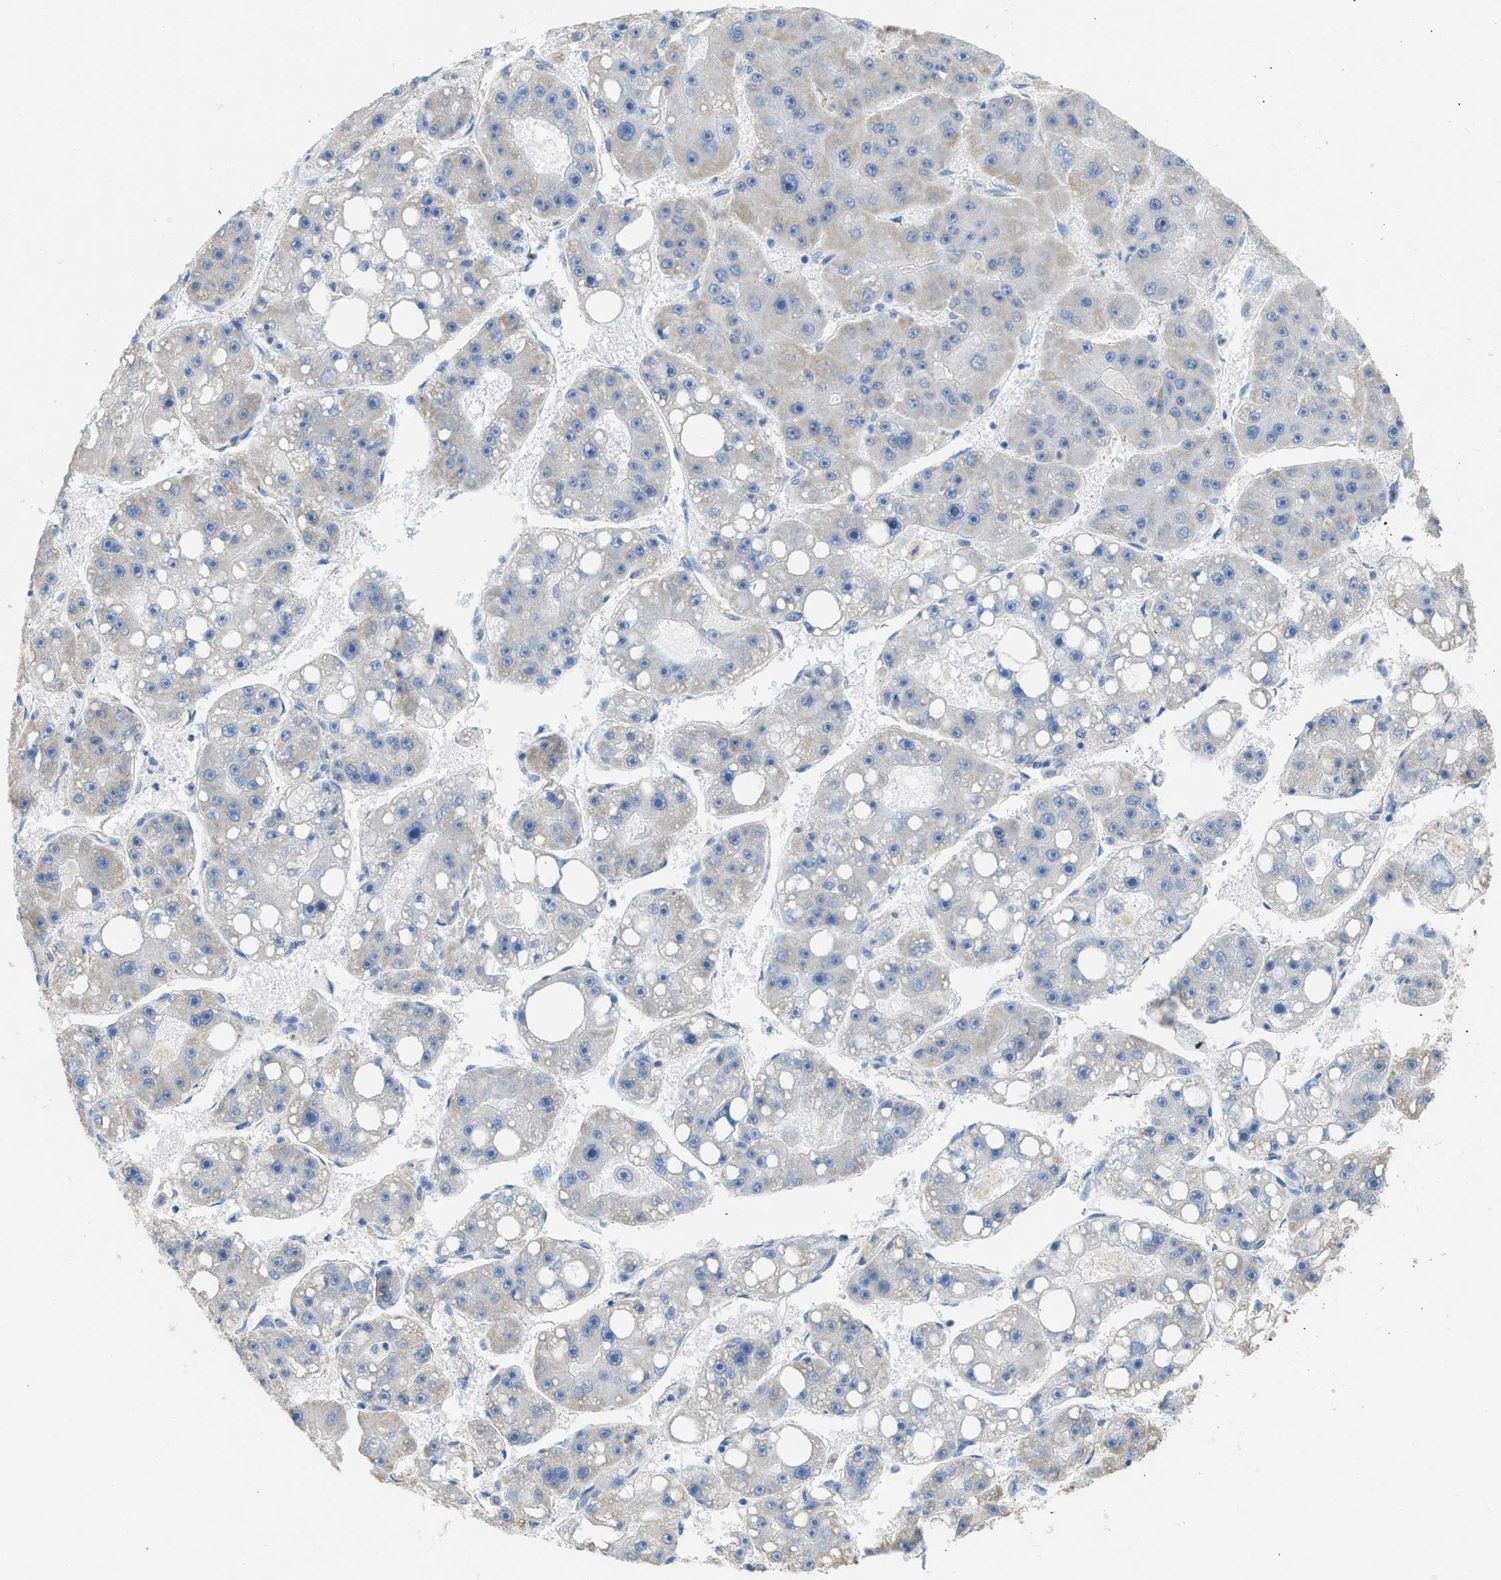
{"staining": {"intensity": "weak", "quantity": "<25%", "location": "cytoplasmic/membranous"}, "tissue": "liver cancer", "cell_type": "Tumor cells", "image_type": "cancer", "snomed": [{"axis": "morphology", "description": "Carcinoma, Hepatocellular, NOS"}, {"axis": "topography", "description": "Liver"}], "caption": "High power microscopy photomicrograph of an immunohistochemistry histopathology image of liver hepatocellular carcinoma, revealing no significant expression in tumor cells.", "gene": "NDUFS8", "patient": {"sex": "female", "age": 61}}